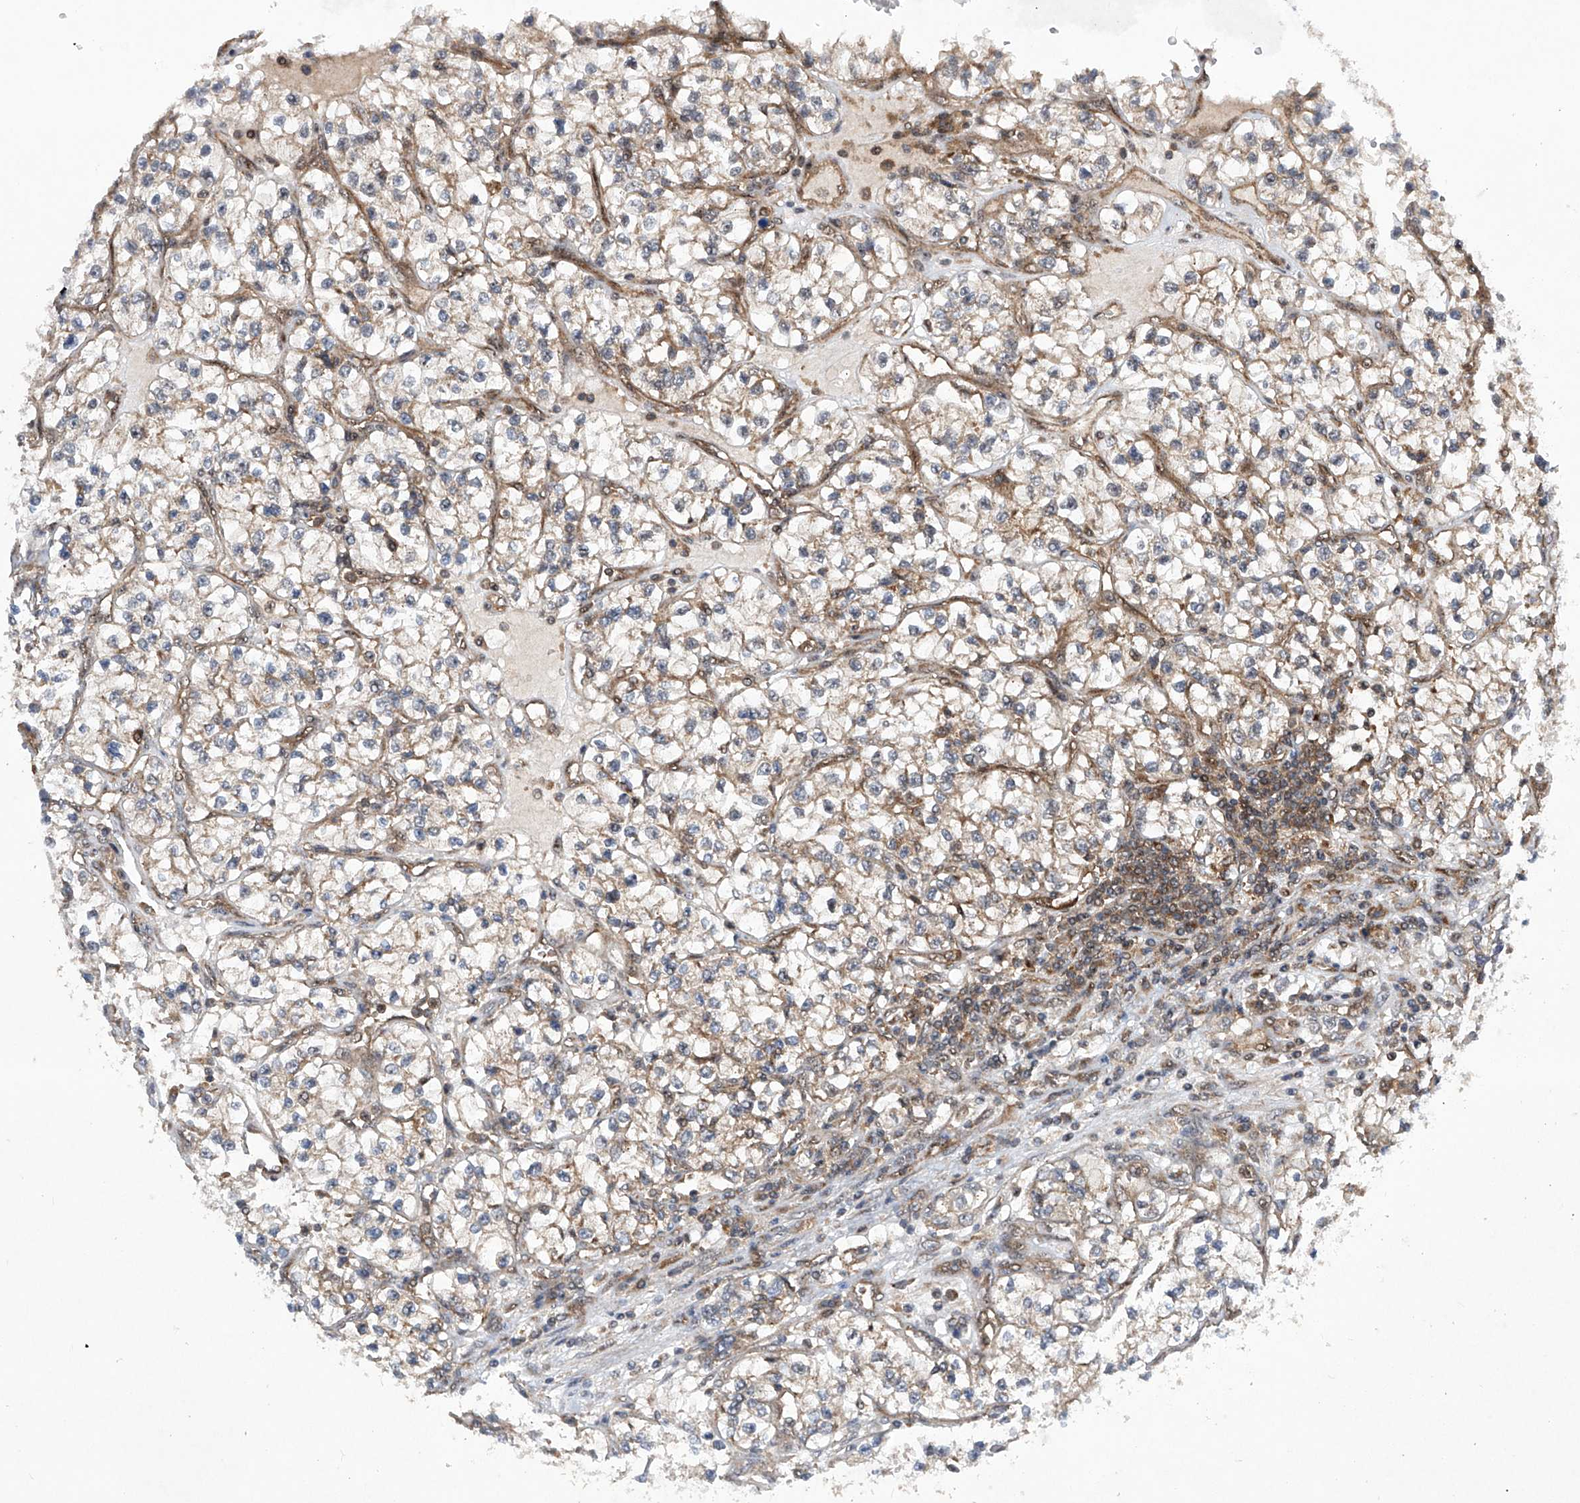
{"staining": {"intensity": "negative", "quantity": "none", "location": "none"}, "tissue": "renal cancer", "cell_type": "Tumor cells", "image_type": "cancer", "snomed": [{"axis": "morphology", "description": "Adenocarcinoma, NOS"}, {"axis": "topography", "description": "Kidney"}], "caption": "Immunohistochemistry (IHC) image of neoplastic tissue: renal adenocarcinoma stained with DAB (3,3'-diaminobenzidine) reveals no significant protein expression in tumor cells.", "gene": "CISH", "patient": {"sex": "female", "age": 57}}